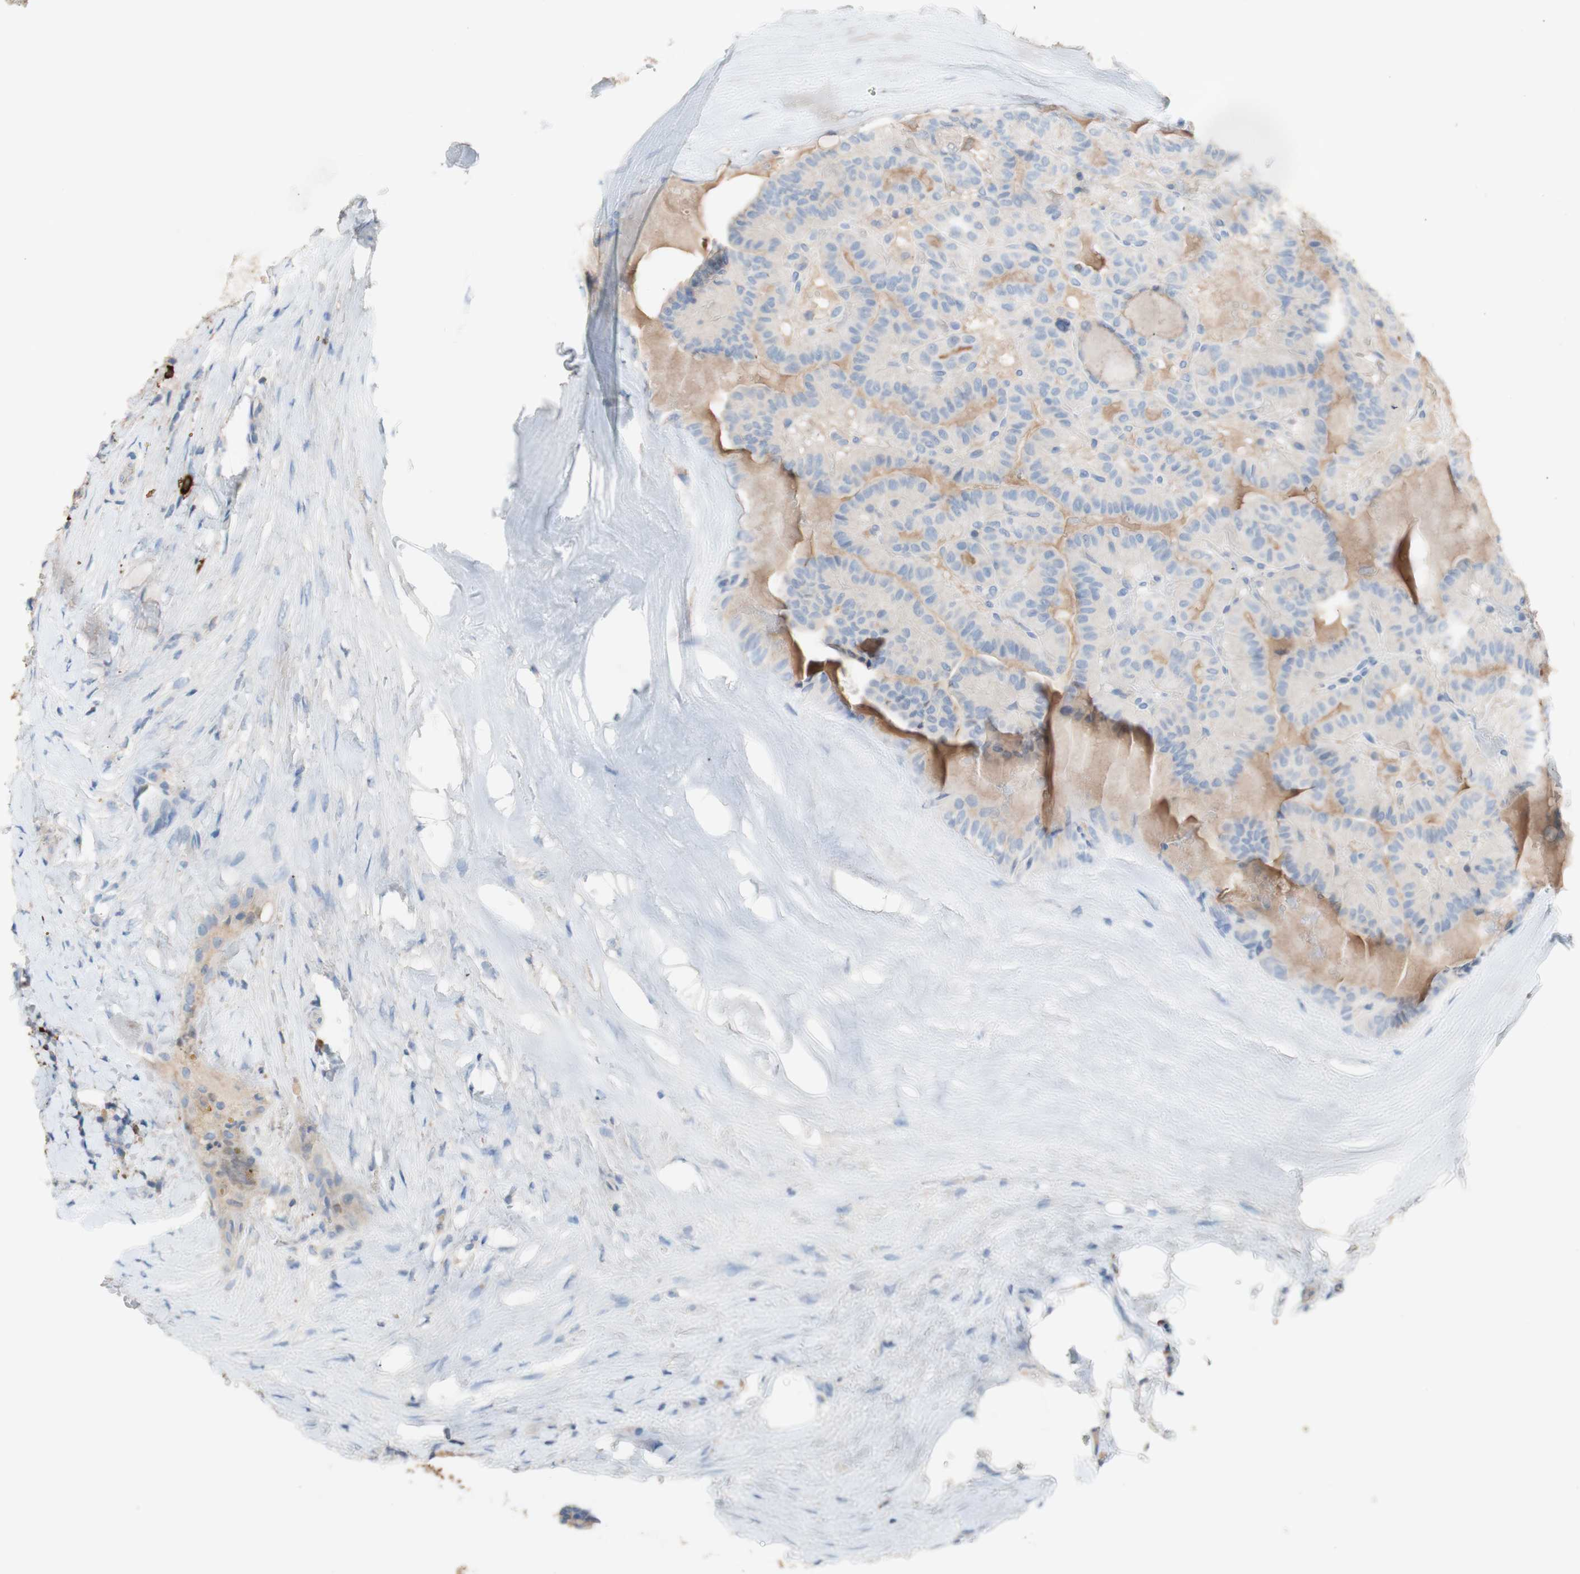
{"staining": {"intensity": "weak", "quantity": ">75%", "location": "cytoplasmic/membranous"}, "tissue": "thyroid cancer", "cell_type": "Tumor cells", "image_type": "cancer", "snomed": [{"axis": "morphology", "description": "Papillary adenocarcinoma, NOS"}, {"axis": "topography", "description": "Thyroid gland"}], "caption": "Weak cytoplasmic/membranous positivity is identified in about >75% of tumor cells in thyroid cancer (papillary adenocarcinoma).", "gene": "PACSIN1", "patient": {"sex": "male", "age": 77}}